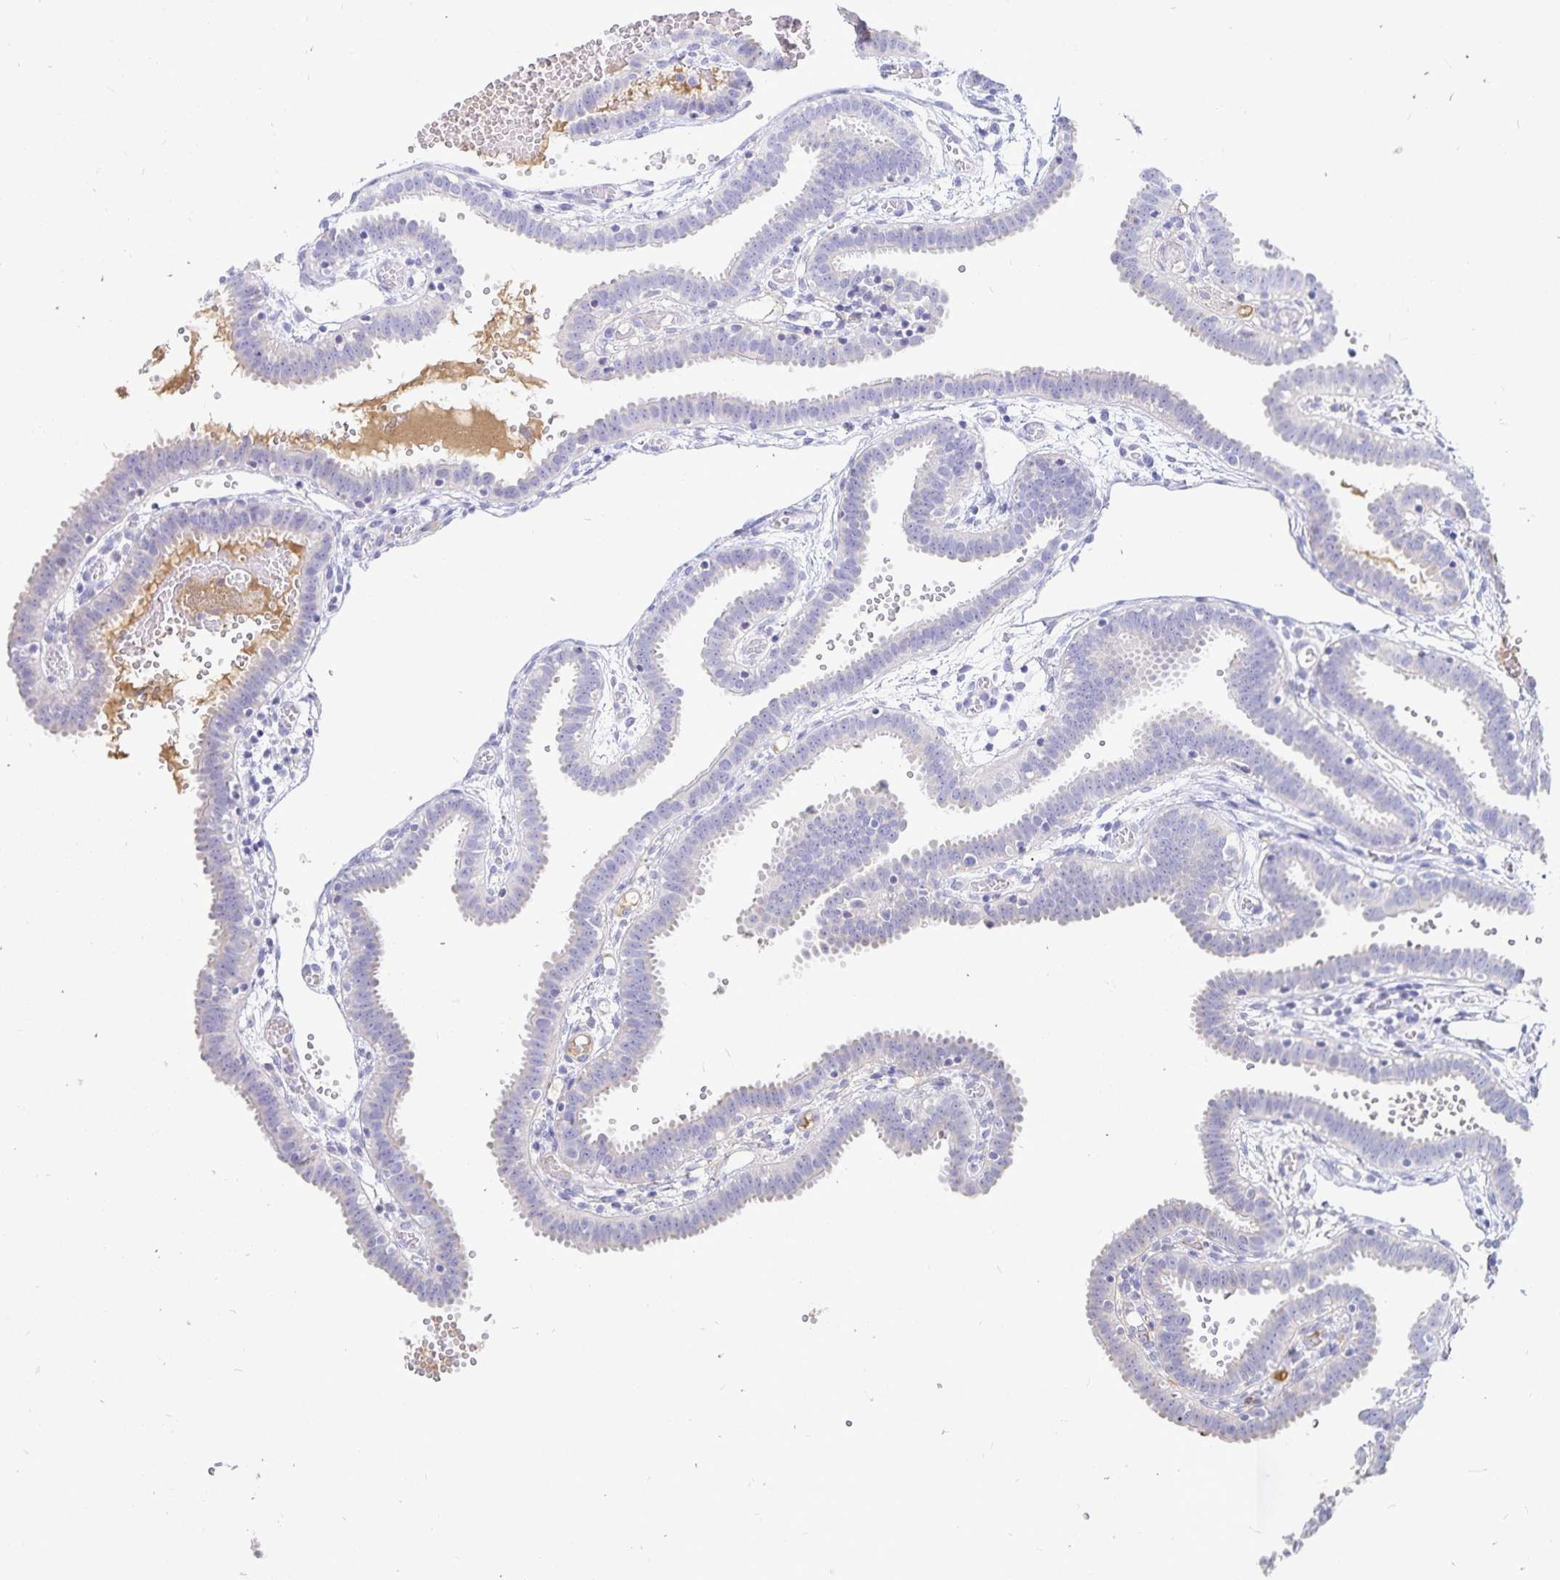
{"staining": {"intensity": "negative", "quantity": "none", "location": "none"}, "tissue": "fallopian tube", "cell_type": "Glandular cells", "image_type": "normal", "snomed": [{"axis": "morphology", "description": "Normal tissue, NOS"}, {"axis": "topography", "description": "Fallopian tube"}], "caption": "Protein analysis of unremarkable fallopian tube displays no significant positivity in glandular cells.", "gene": "PKHD1", "patient": {"sex": "female", "age": 37}}